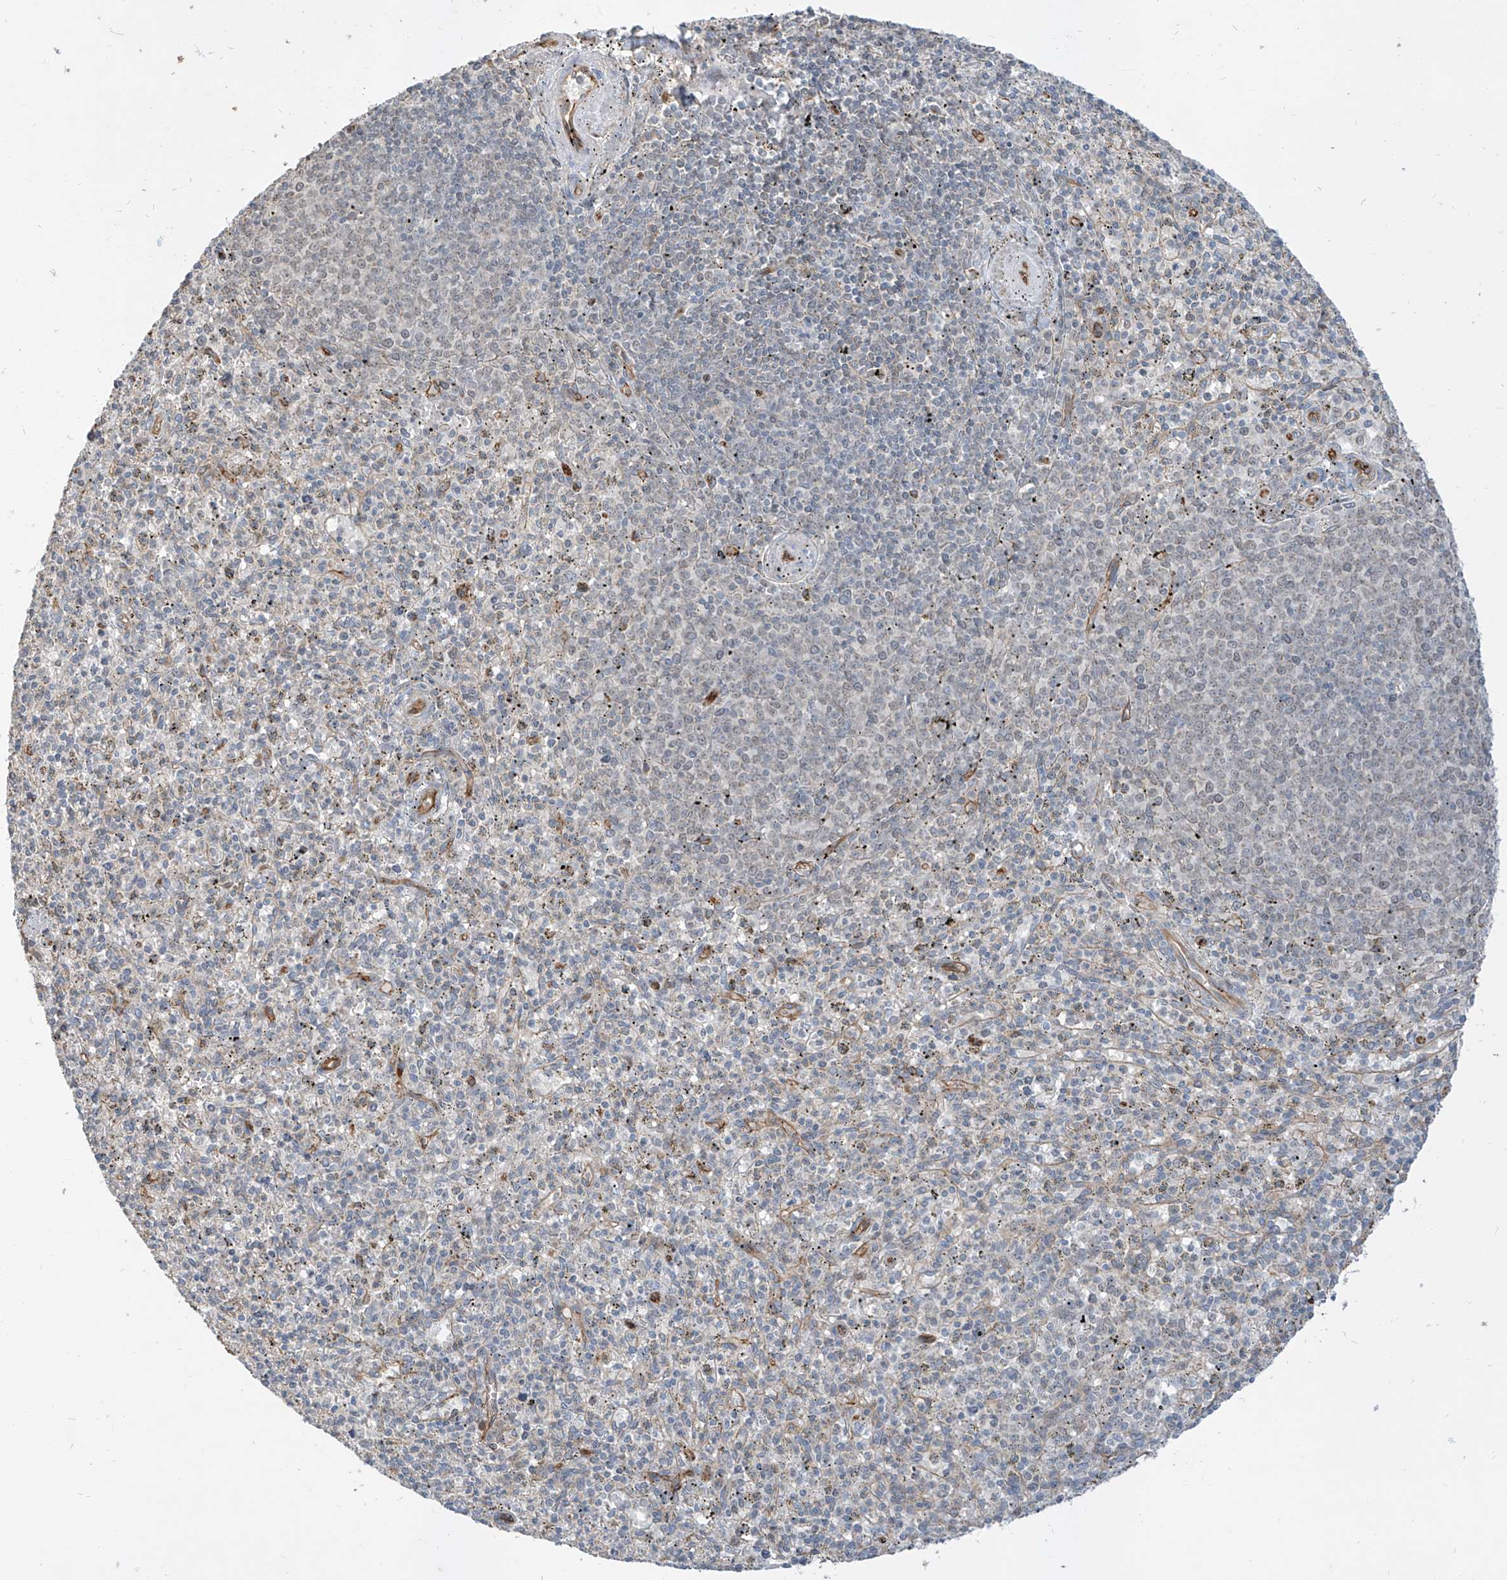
{"staining": {"intensity": "negative", "quantity": "none", "location": "none"}, "tissue": "spleen", "cell_type": "Cells in red pulp", "image_type": "normal", "snomed": [{"axis": "morphology", "description": "Normal tissue, NOS"}, {"axis": "topography", "description": "Spleen"}], "caption": "Protein analysis of normal spleen exhibits no significant expression in cells in red pulp.", "gene": "EPHX4", "patient": {"sex": "male", "age": 72}}